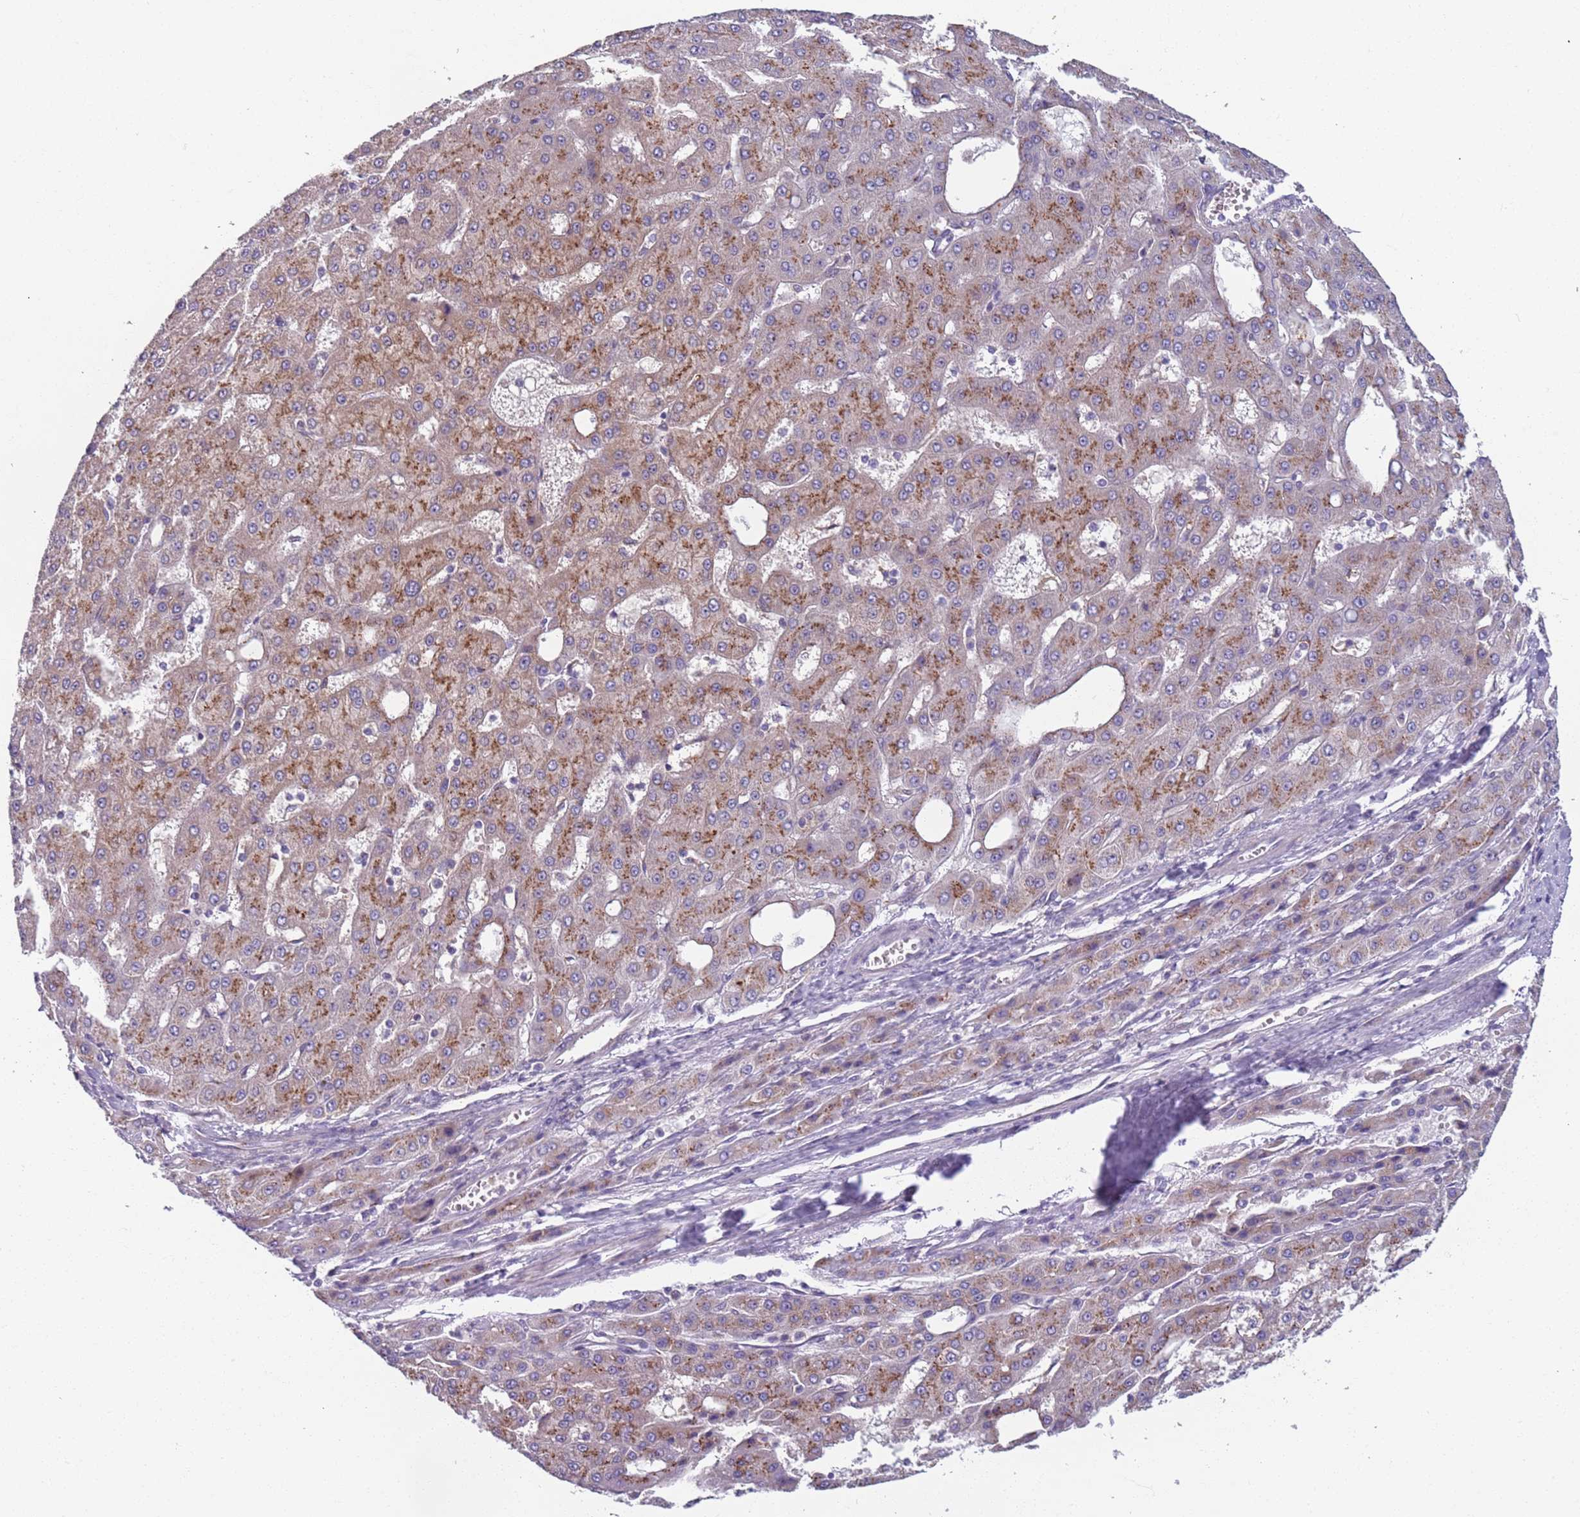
{"staining": {"intensity": "moderate", "quantity": "25%-75%", "location": "cytoplasmic/membranous"}, "tissue": "liver cancer", "cell_type": "Tumor cells", "image_type": "cancer", "snomed": [{"axis": "morphology", "description": "Carcinoma, Hepatocellular, NOS"}, {"axis": "topography", "description": "Liver"}], "caption": "Immunohistochemistry image of neoplastic tissue: liver cancer stained using immunohistochemistry exhibits medium levels of moderate protein expression localized specifically in the cytoplasmic/membranous of tumor cells, appearing as a cytoplasmic/membranous brown color.", "gene": "AKTIP", "patient": {"sex": "male", "age": 47}}